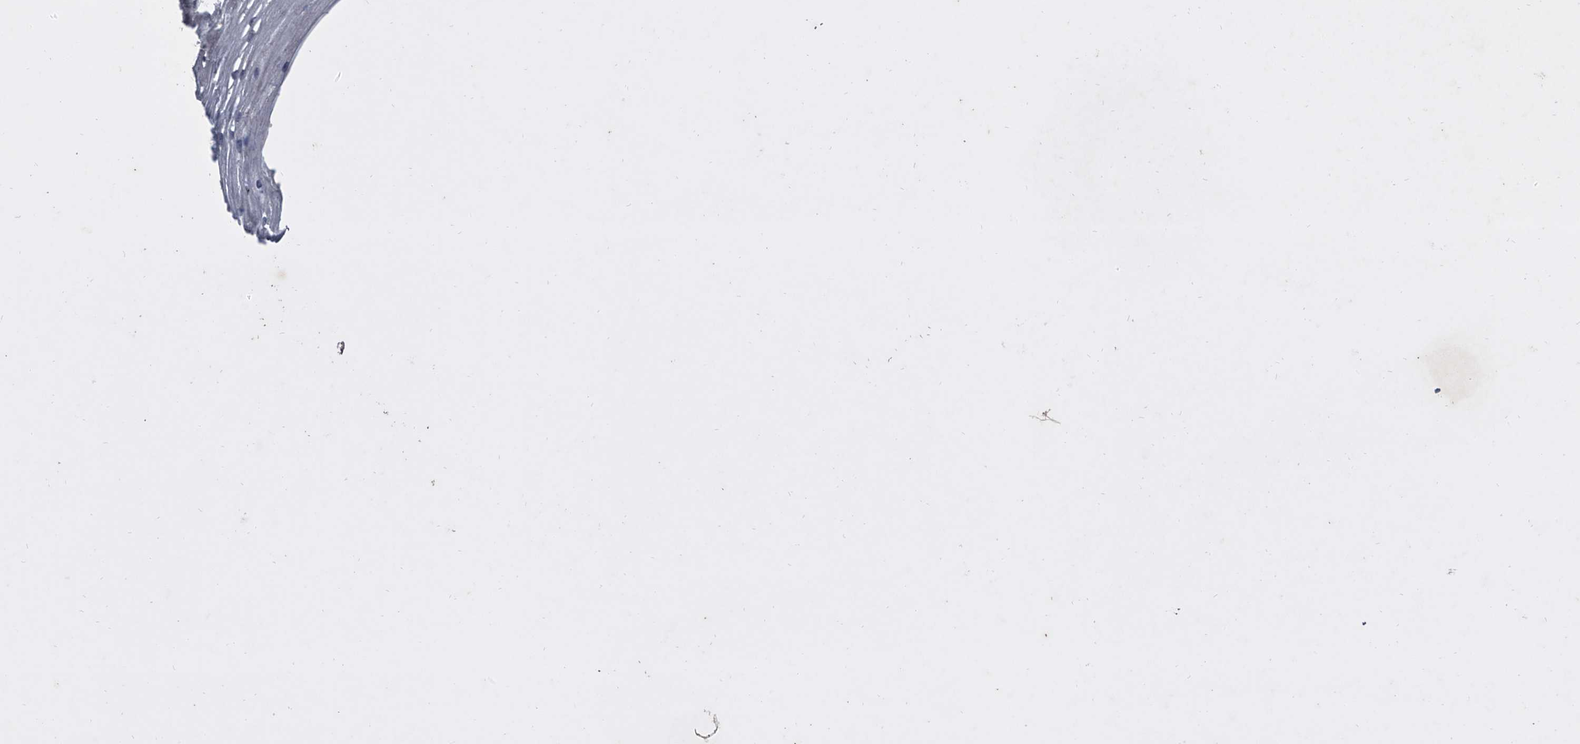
{"staining": {"intensity": "moderate", "quantity": "<25%", "location": "nuclear"}, "tissue": "esophagus", "cell_type": "Squamous epithelial cells", "image_type": "normal", "snomed": [{"axis": "morphology", "description": "Normal tissue, NOS"}, {"axis": "topography", "description": "Esophagus"}], "caption": "Squamous epithelial cells exhibit moderate nuclear staining in about <25% of cells in unremarkable esophagus. (brown staining indicates protein expression, while blue staining denotes nuclei).", "gene": "CEP85L", "patient": {"sex": "male", "age": 62}}